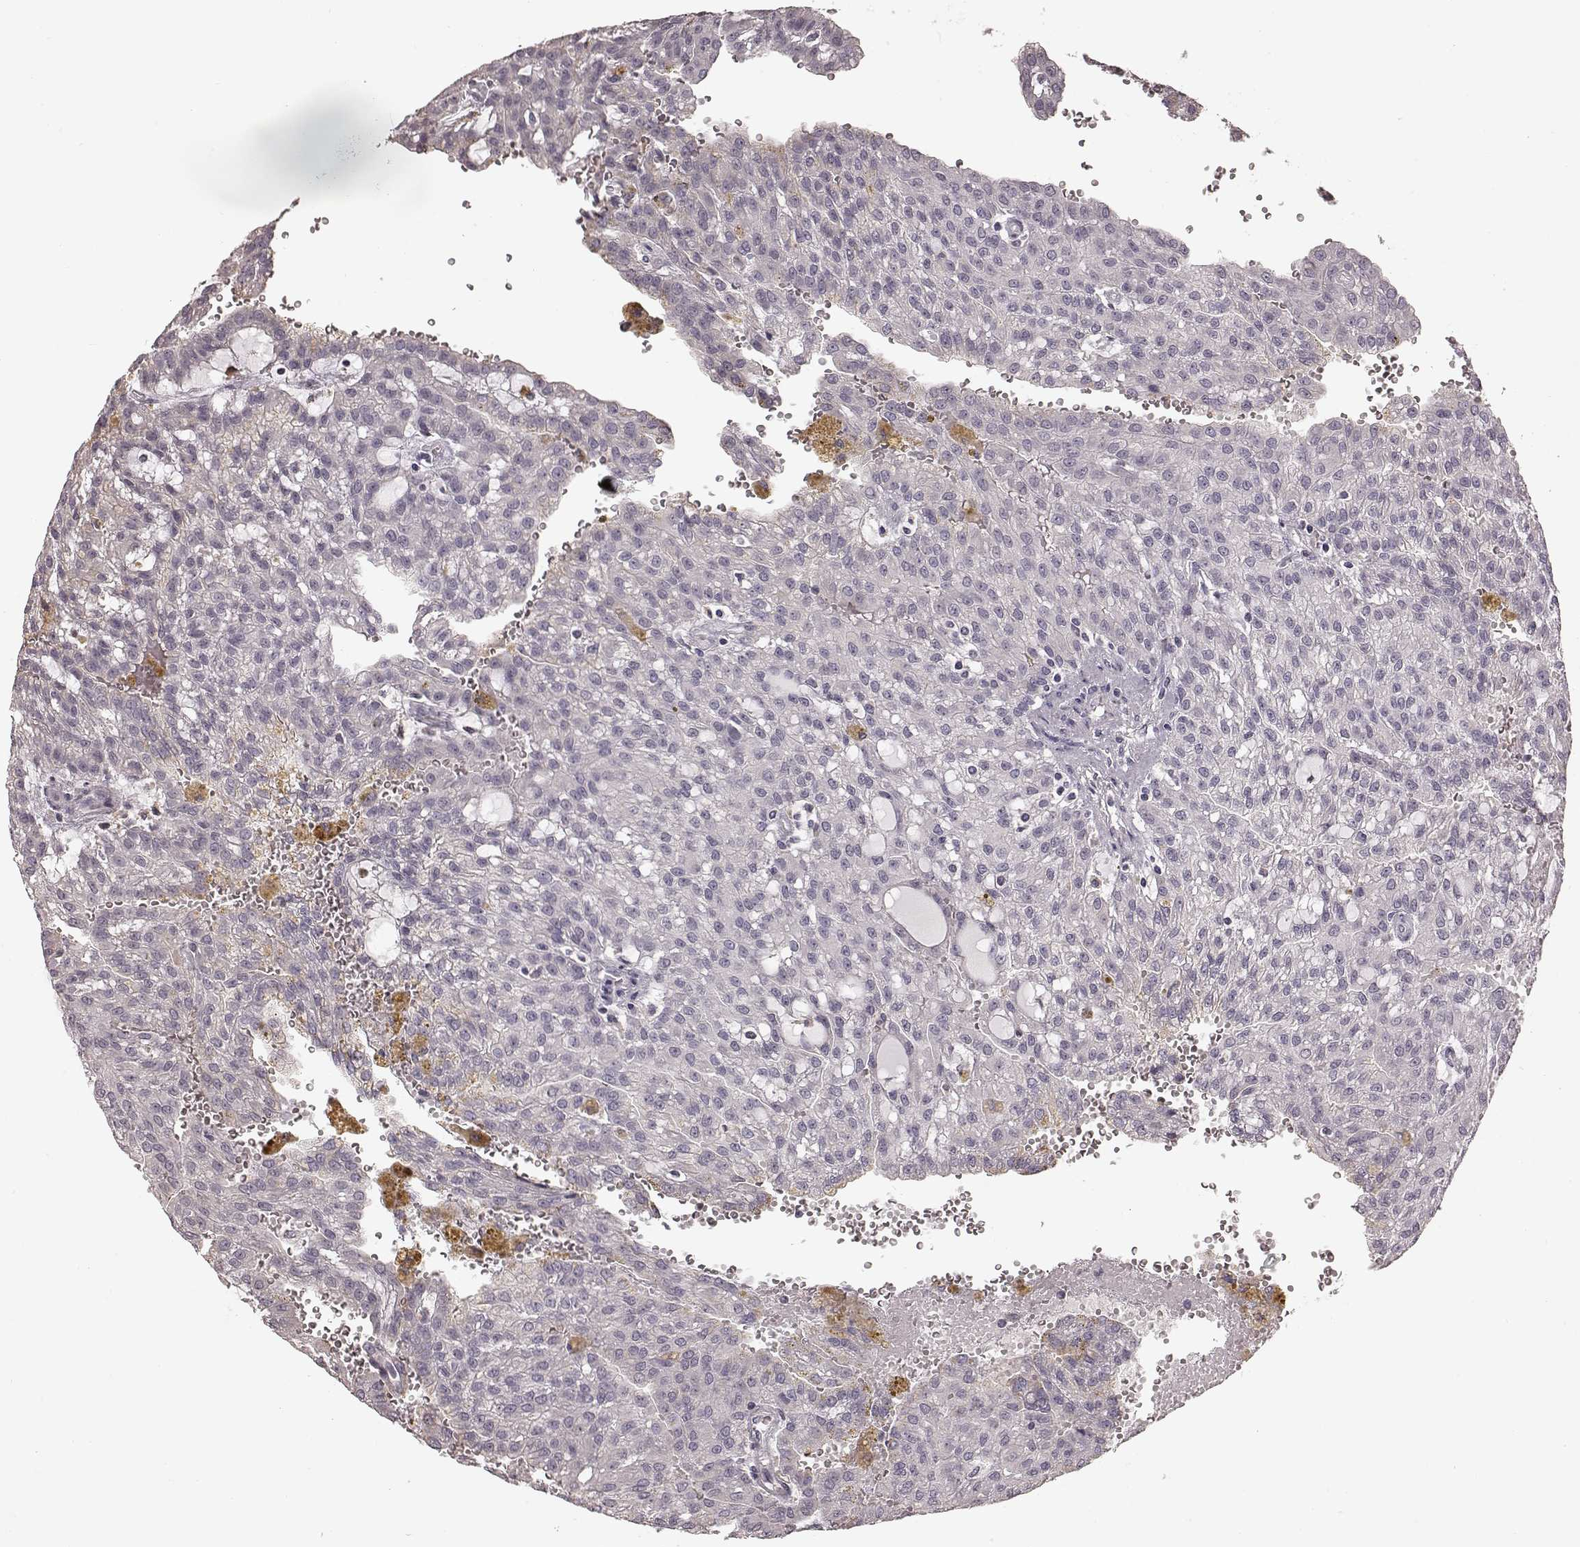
{"staining": {"intensity": "negative", "quantity": "none", "location": "none"}, "tissue": "renal cancer", "cell_type": "Tumor cells", "image_type": "cancer", "snomed": [{"axis": "morphology", "description": "Adenocarcinoma, NOS"}, {"axis": "topography", "description": "Kidney"}], "caption": "IHC image of neoplastic tissue: renal adenocarcinoma stained with DAB shows no significant protein expression in tumor cells.", "gene": "MIA", "patient": {"sex": "male", "age": 63}}